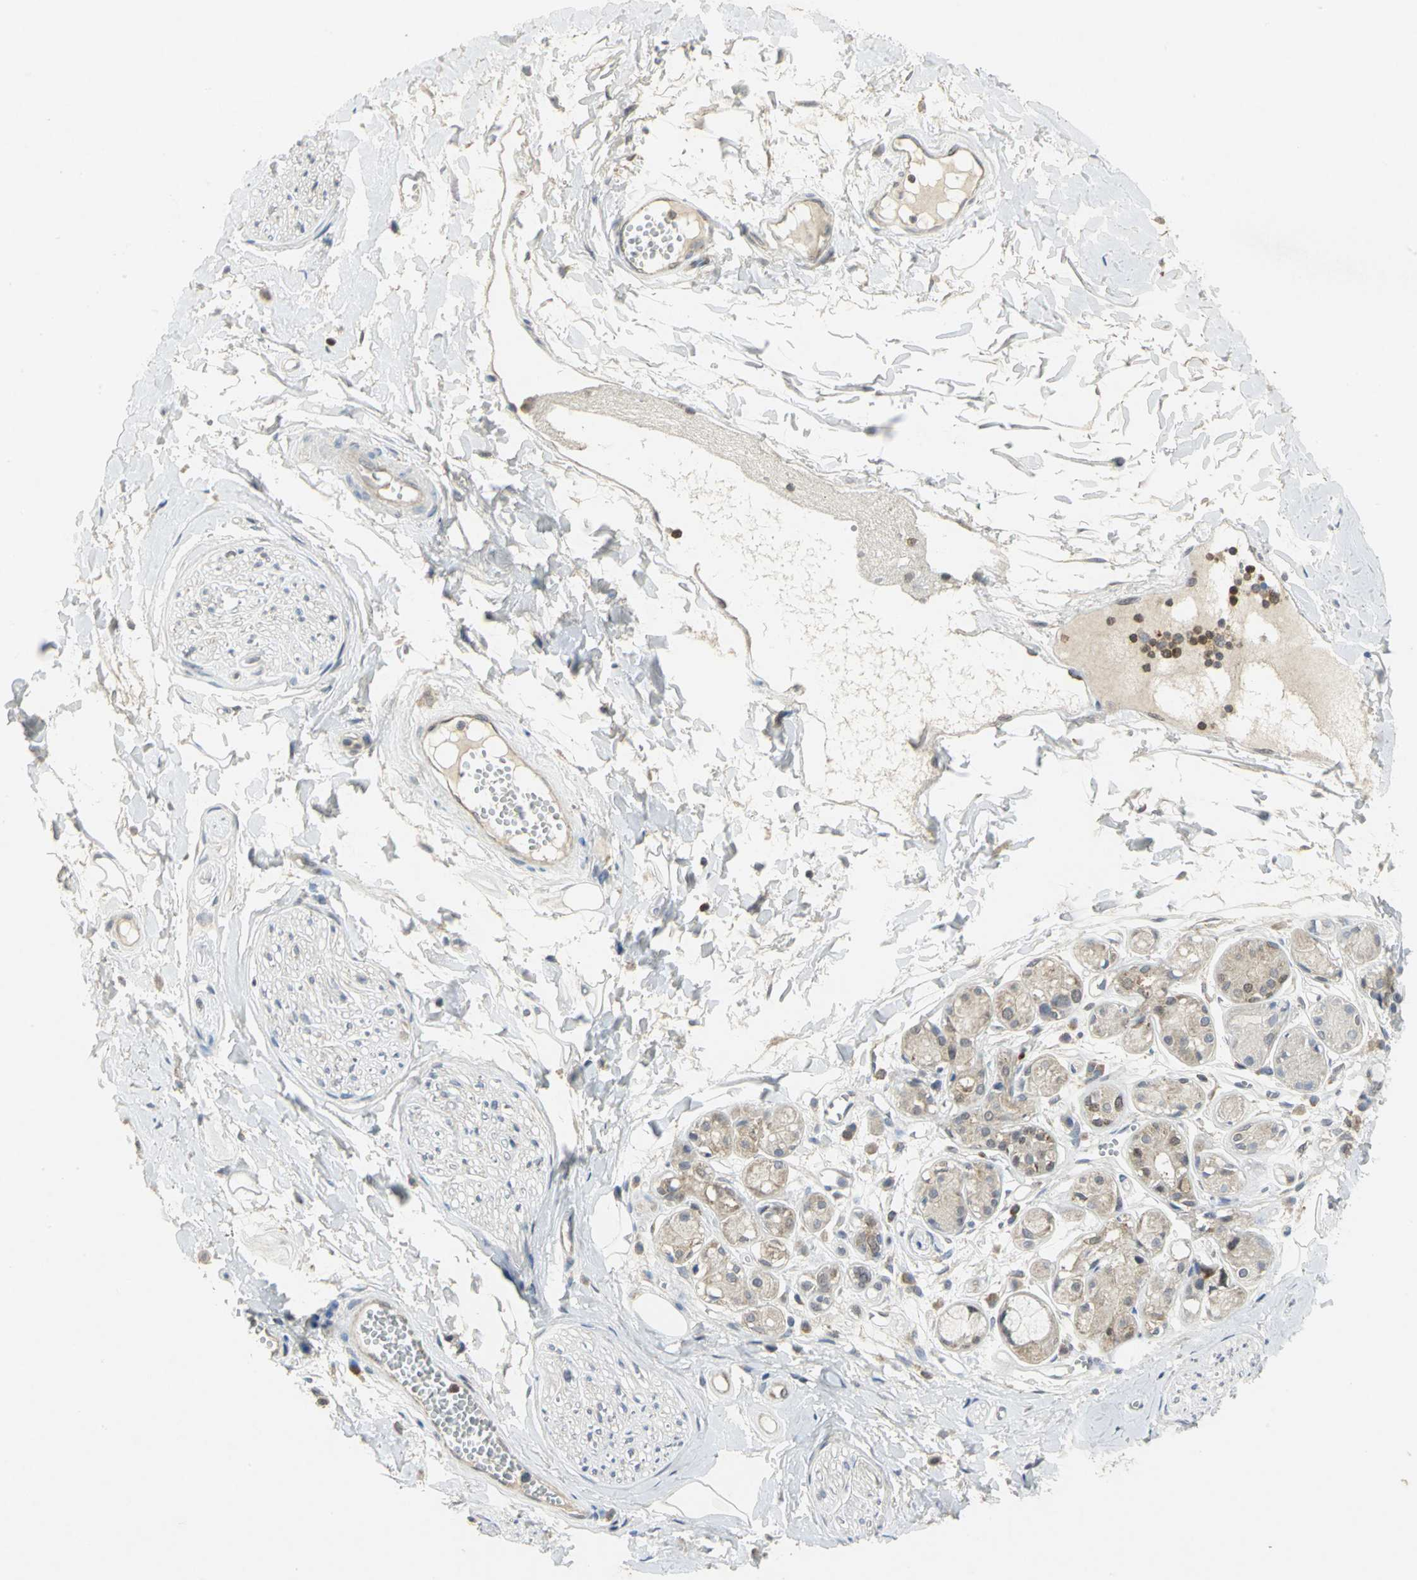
{"staining": {"intensity": "weak", "quantity": "<25%", "location": "cytoplasmic/membranous"}, "tissue": "adipose tissue", "cell_type": "Adipocytes", "image_type": "normal", "snomed": [{"axis": "morphology", "description": "Normal tissue, NOS"}, {"axis": "morphology", "description": "Inflammation, NOS"}, {"axis": "topography", "description": "Salivary gland"}, {"axis": "topography", "description": "Peripheral nerve tissue"}], "caption": "Adipose tissue was stained to show a protein in brown. There is no significant expression in adipocytes. (Stains: DAB (3,3'-diaminobenzidine) immunohistochemistry (IHC) with hematoxylin counter stain, Microscopy: brightfield microscopy at high magnification).", "gene": "PPIA", "patient": {"sex": "female", "age": 75}}